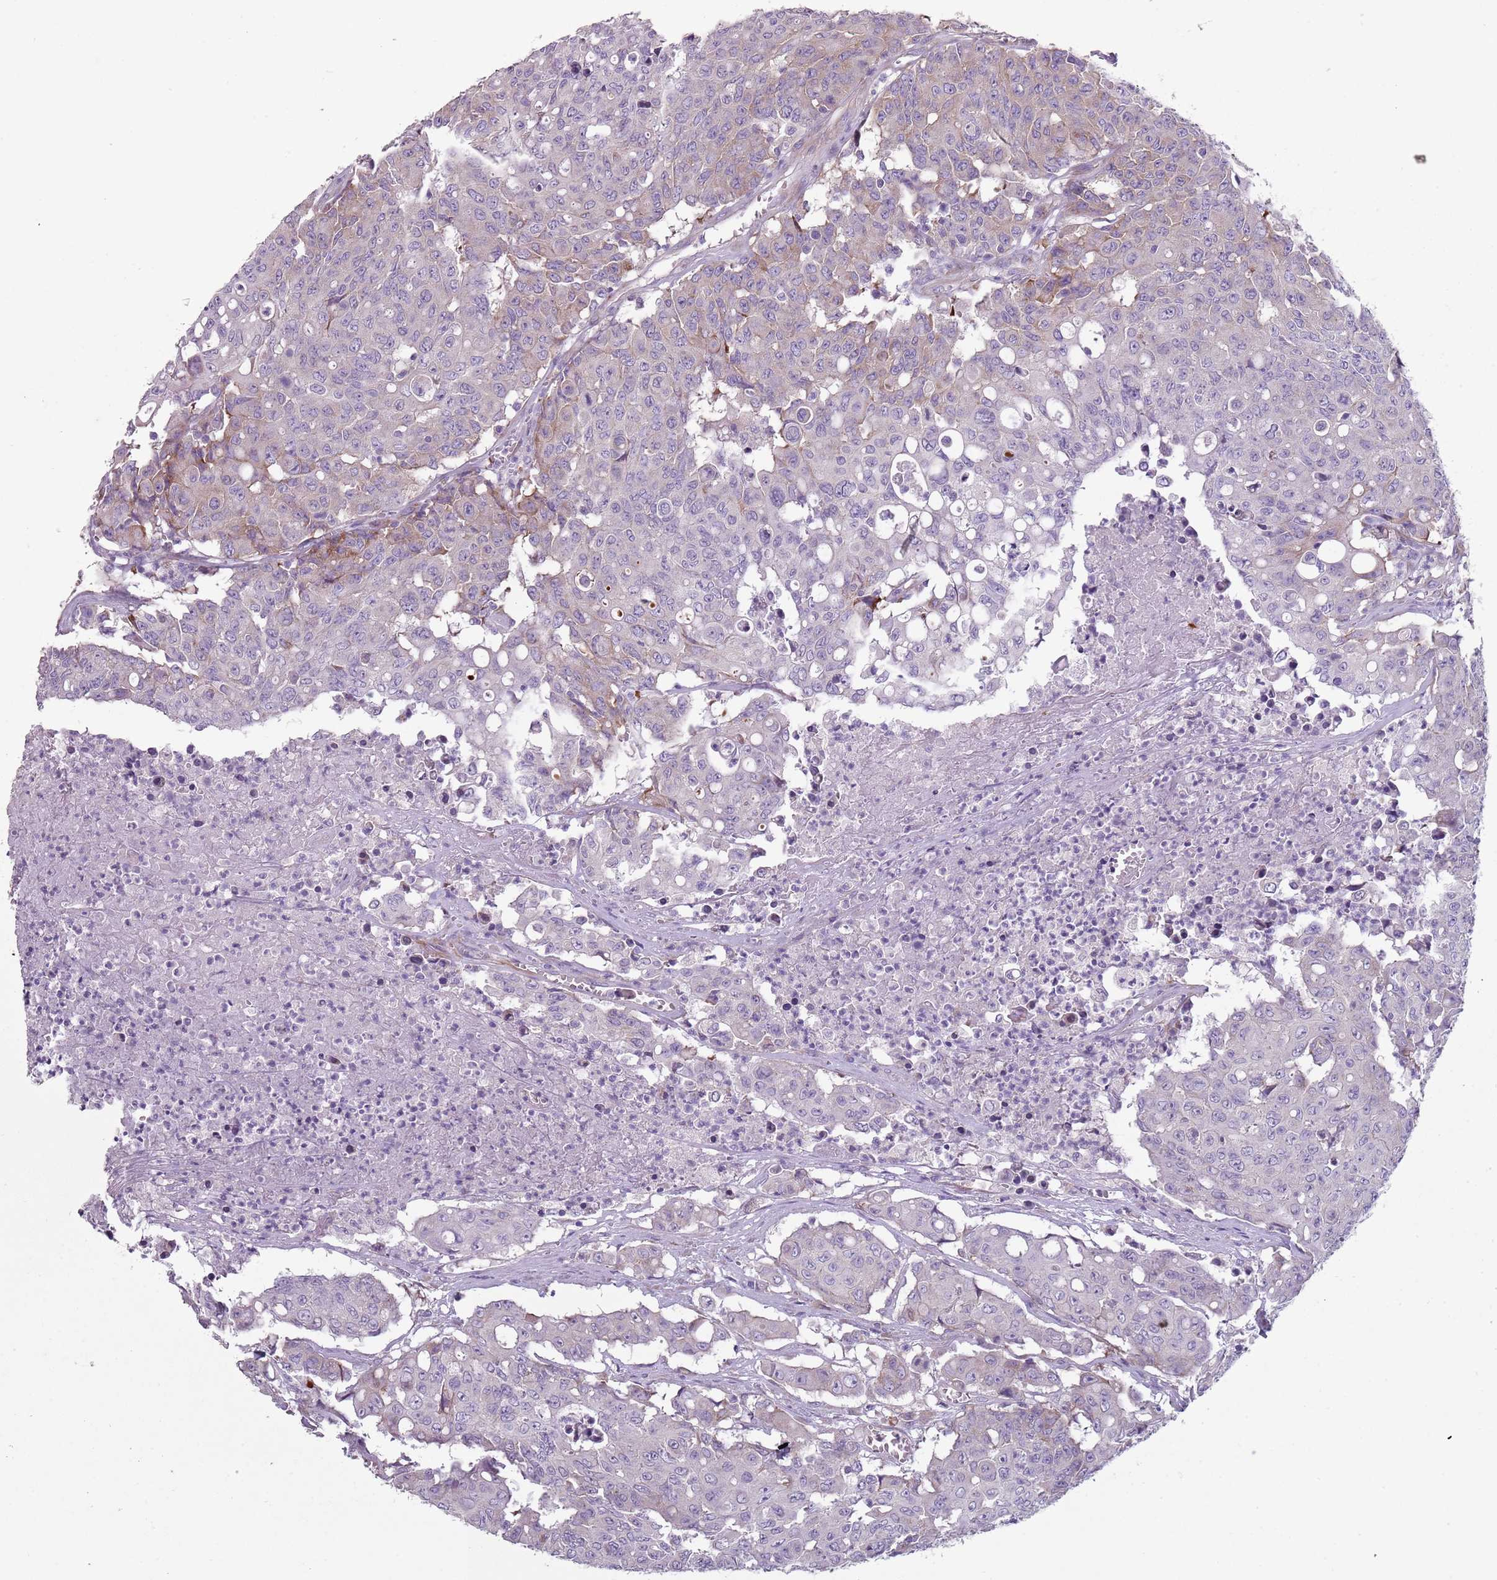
{"staining": {"intensity": "negative", "quantity": "none", "location": "none"}, "tissue": "colorectal cancer", "cell_type": "Tumor cells", "image_type": "cancer", "snomed": [{"axis": "morphology", "description": "Adenocarcinoma, NOS"}, {"axis": "topography", "description": "Colon"}], "caption": "Tumor cells are negative for brown protein staining in colorectal cancer (adenocarcinoma).", "gene": "ZNF583", "patient": {"sex": "male", "age": 51}}